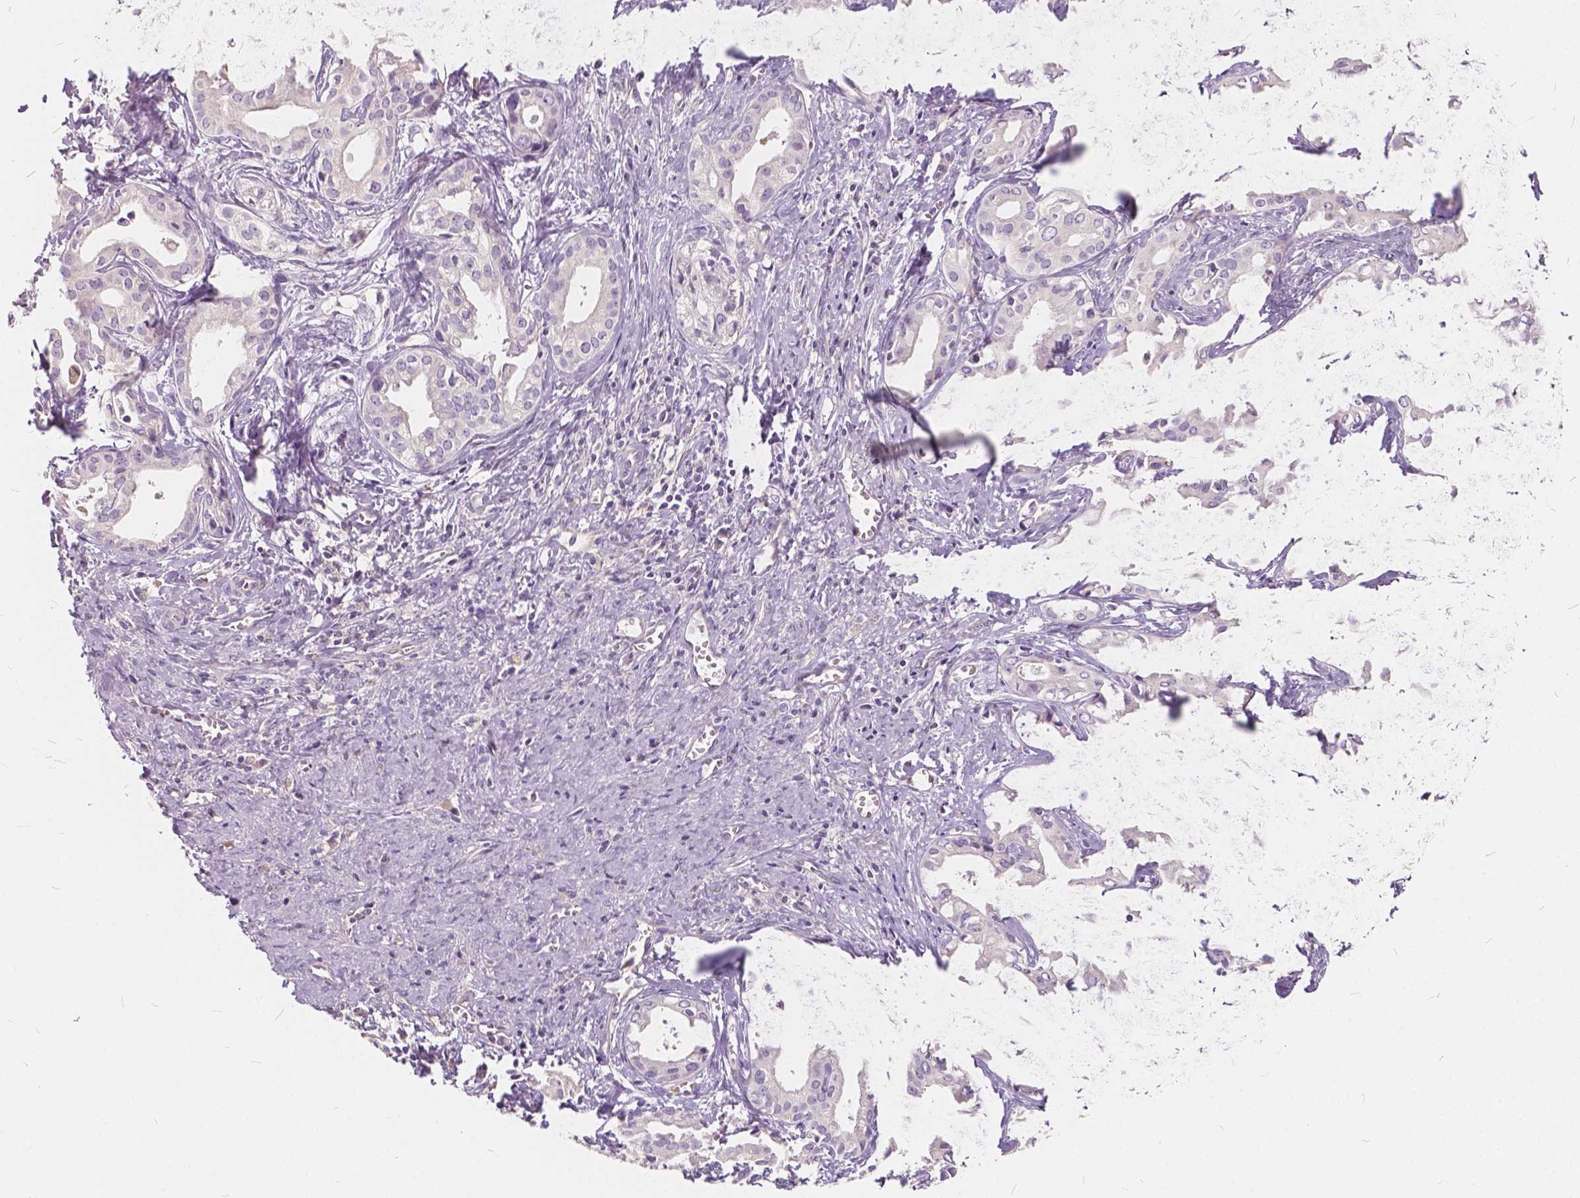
{"staining": {"intensity": "negative", "quantity": "none", "location": "none"}, "tissue": "liver cancer", "cell_type": "Tumor cells", "image_type": "cancer", "snomed": [{"axis": "morphology", "description": "Cholangiocarcinoma"}, {"axis": "topography", "description": "Liver"}], "caption": "IHC photomicrograph of liver cancer stained for a protein (brown), which reveals no positivity in tumor cells.", "gene": "KIAA0513", "patient": {"sex": "female", "age": 65}}